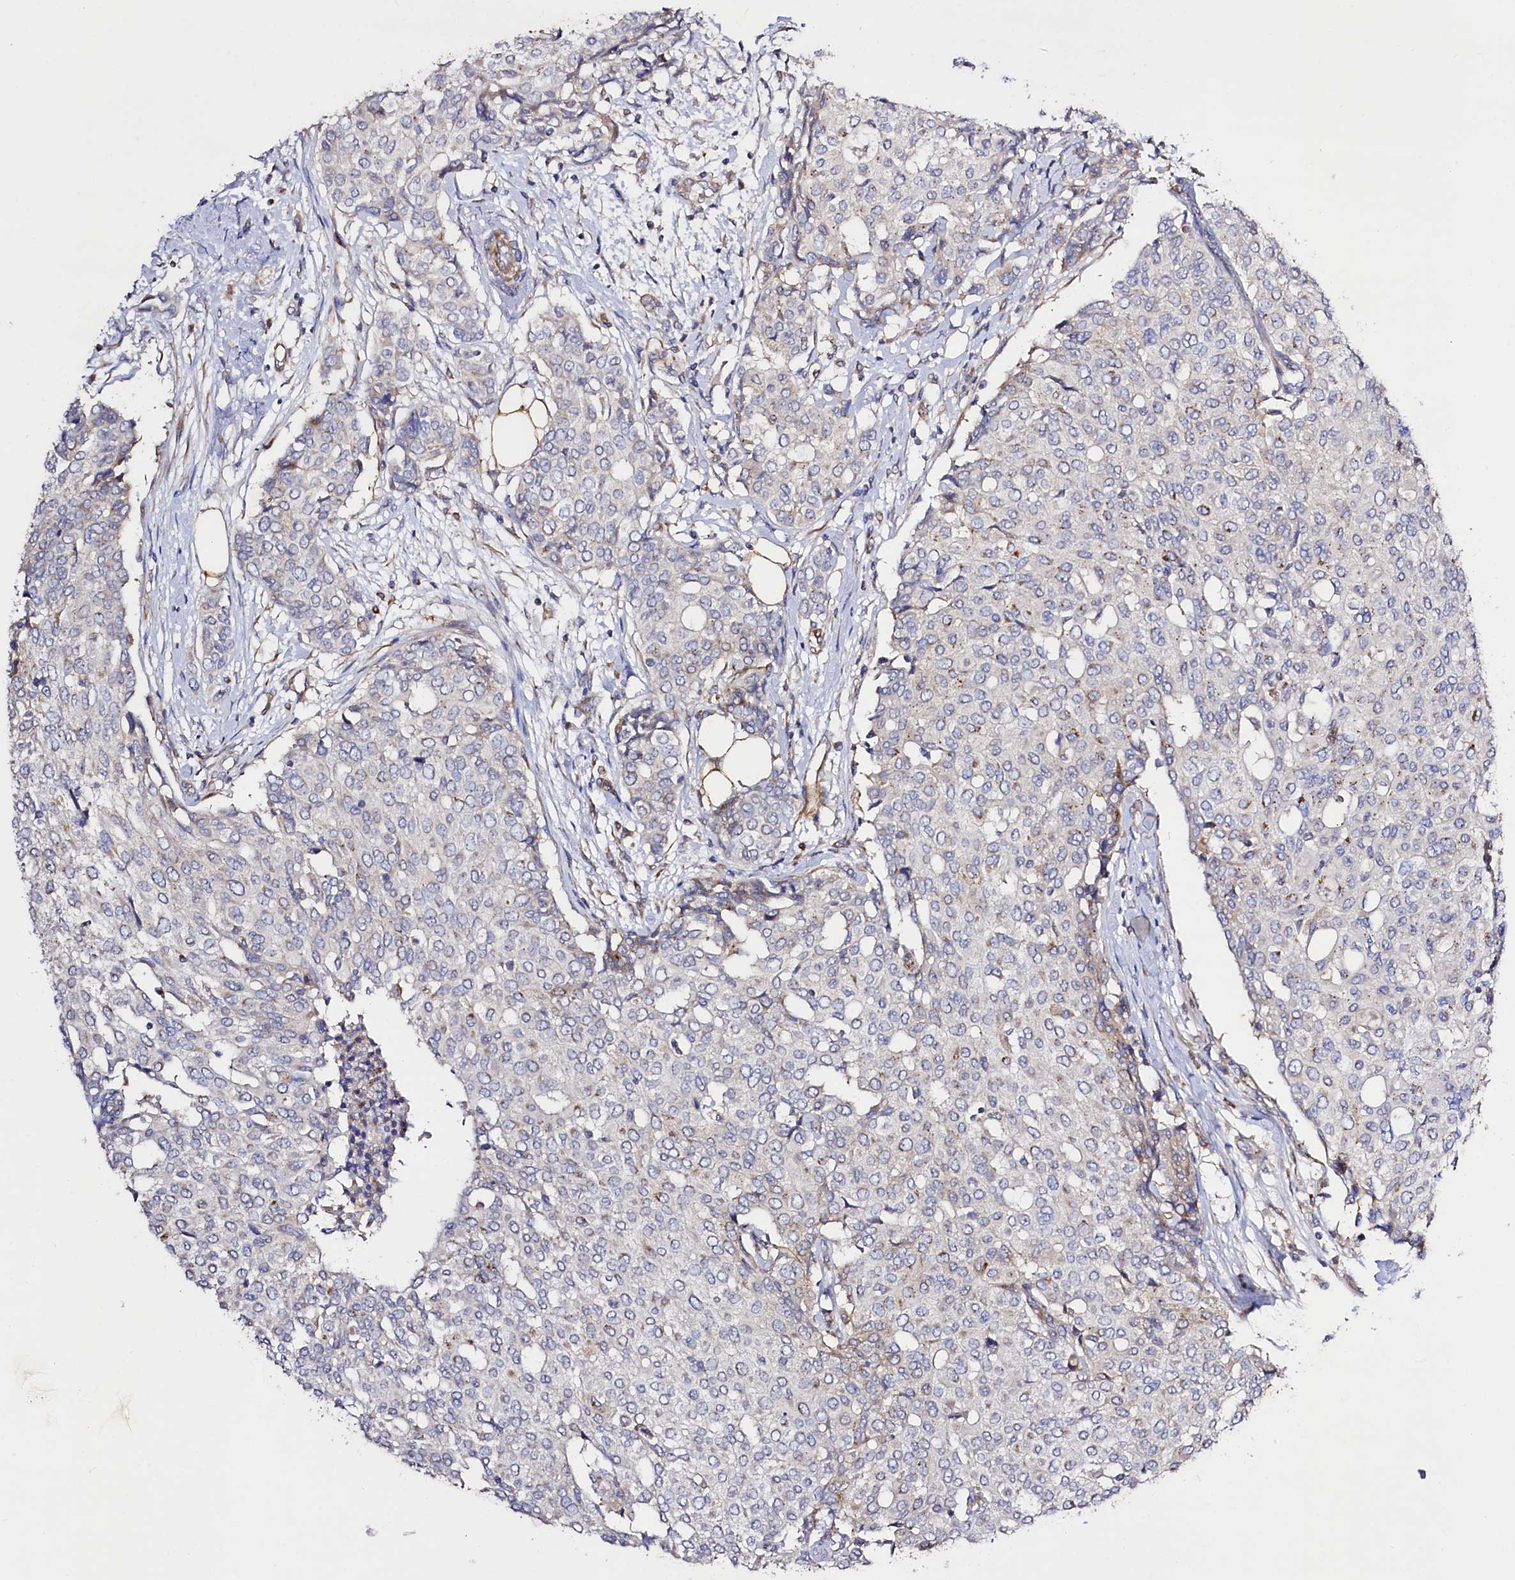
{"staining": {"intensity": "negative", "quantity": "none", "location": "none"}, "tissue": "breast cancer", "cell_type": "Tumor cells", "image_type": "cancer", "snomed": [{"axis": "morphology", "description": "Lobular carcinoma"}, {"axis": "topography", "description": "Breast"}], "caption": "Immunohistochemistry (IHC) of breast lobular carcinoma displays no expression in tumor cells.", "gene": "SLC7A1", "patient": {"sex": "female", "age": 51}}